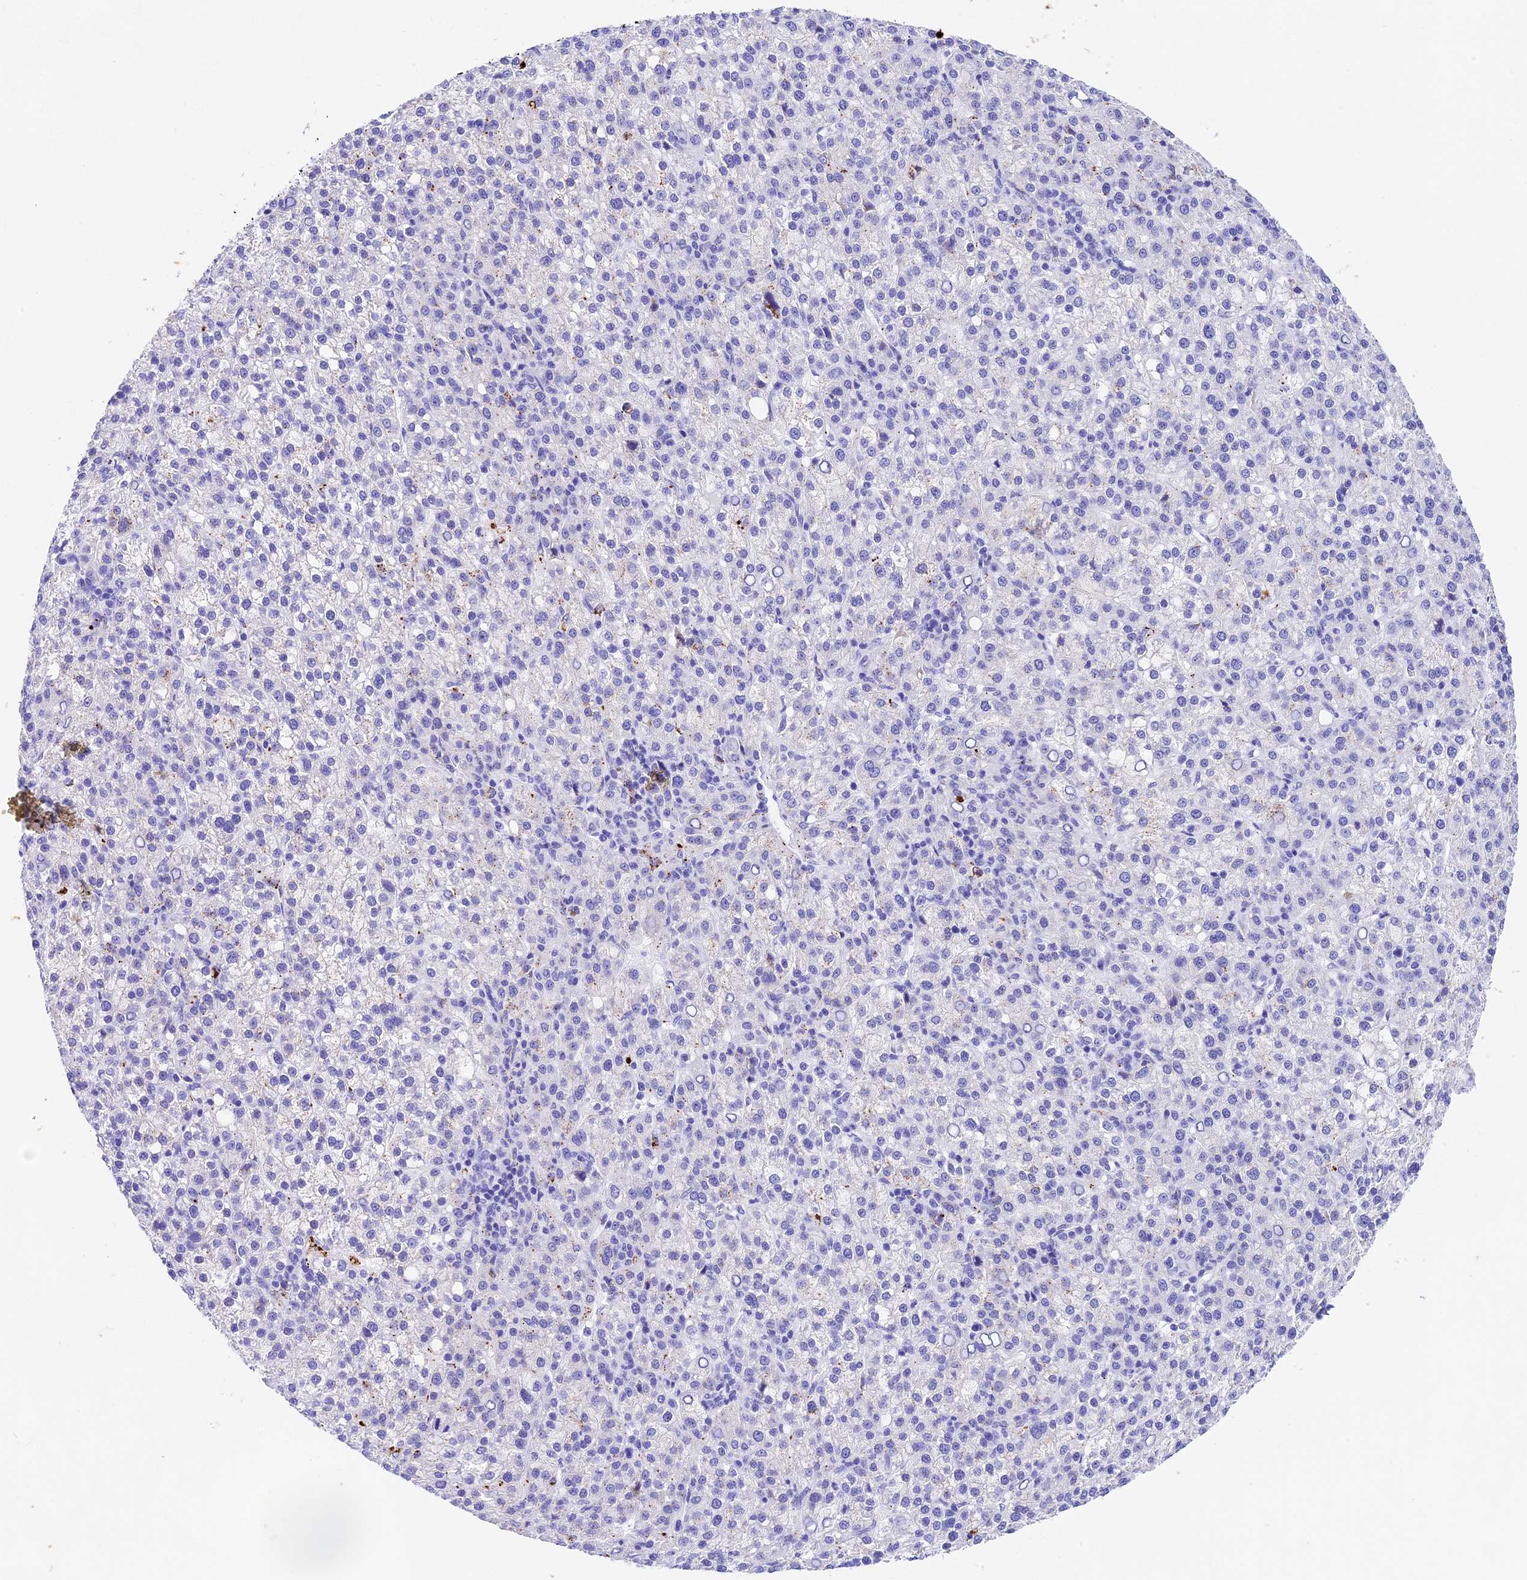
{"staining": {"intensity": "negative", "quantity": "none", "location": "none"}, "tissue": "liver cancer", "cell_type": "Tumor cells", "image_type": "cancer", "snomed": [{"axis": "morphology", "description": "Carcinoma, Hepatocellular, NOS"}, {"axis": "topography", "description": "Liver"}], "caption": "Image shows no significant protein positivity in tumor cells of liver cancer.", "gene": "PSG11", "patient": {"sex": "female", "age": 58}}